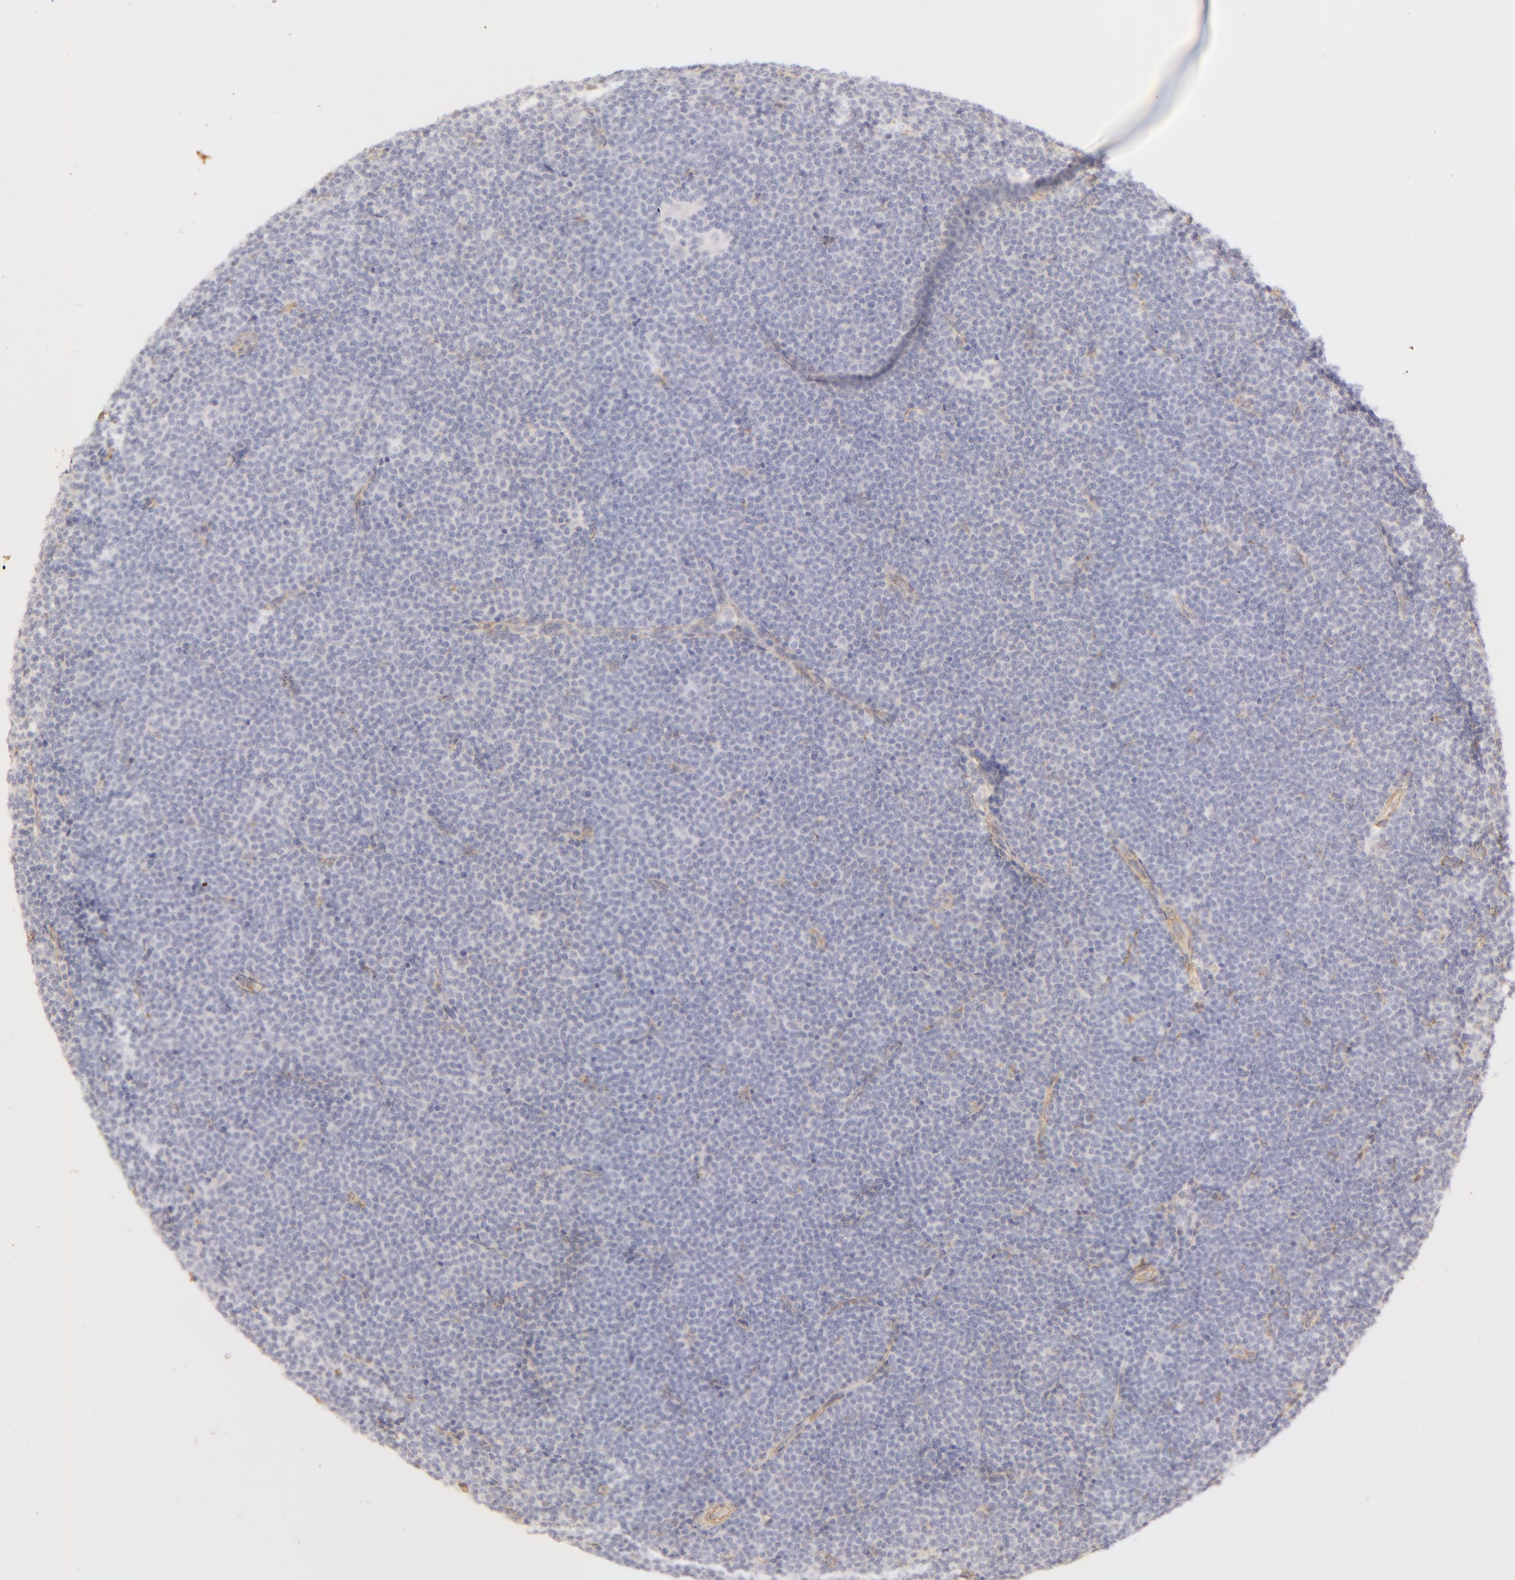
{"staining": {"intensity": "negative", "quantity": "none", "location": "none"}, "tissue": "lymphoma", "cell_type": "Tumor cells", "image_type": "cancer", "snomed": [{"axis": "morphology", "description": "Malignant lymphoma, non-Hodgkin's type, Low grade"}, {"axis": "topography", "description": "Lymph node"}], "caption": "High magnification brightfield microscopy of low-grade malignant lymphoma, non-Hodgkin's type stained with DAB (brown) and counterstained with hematoxylin (blue): tumor cells show no significant staining.", "gene": "COL4A1", "patient": {"sex": "female", "age": 69}}